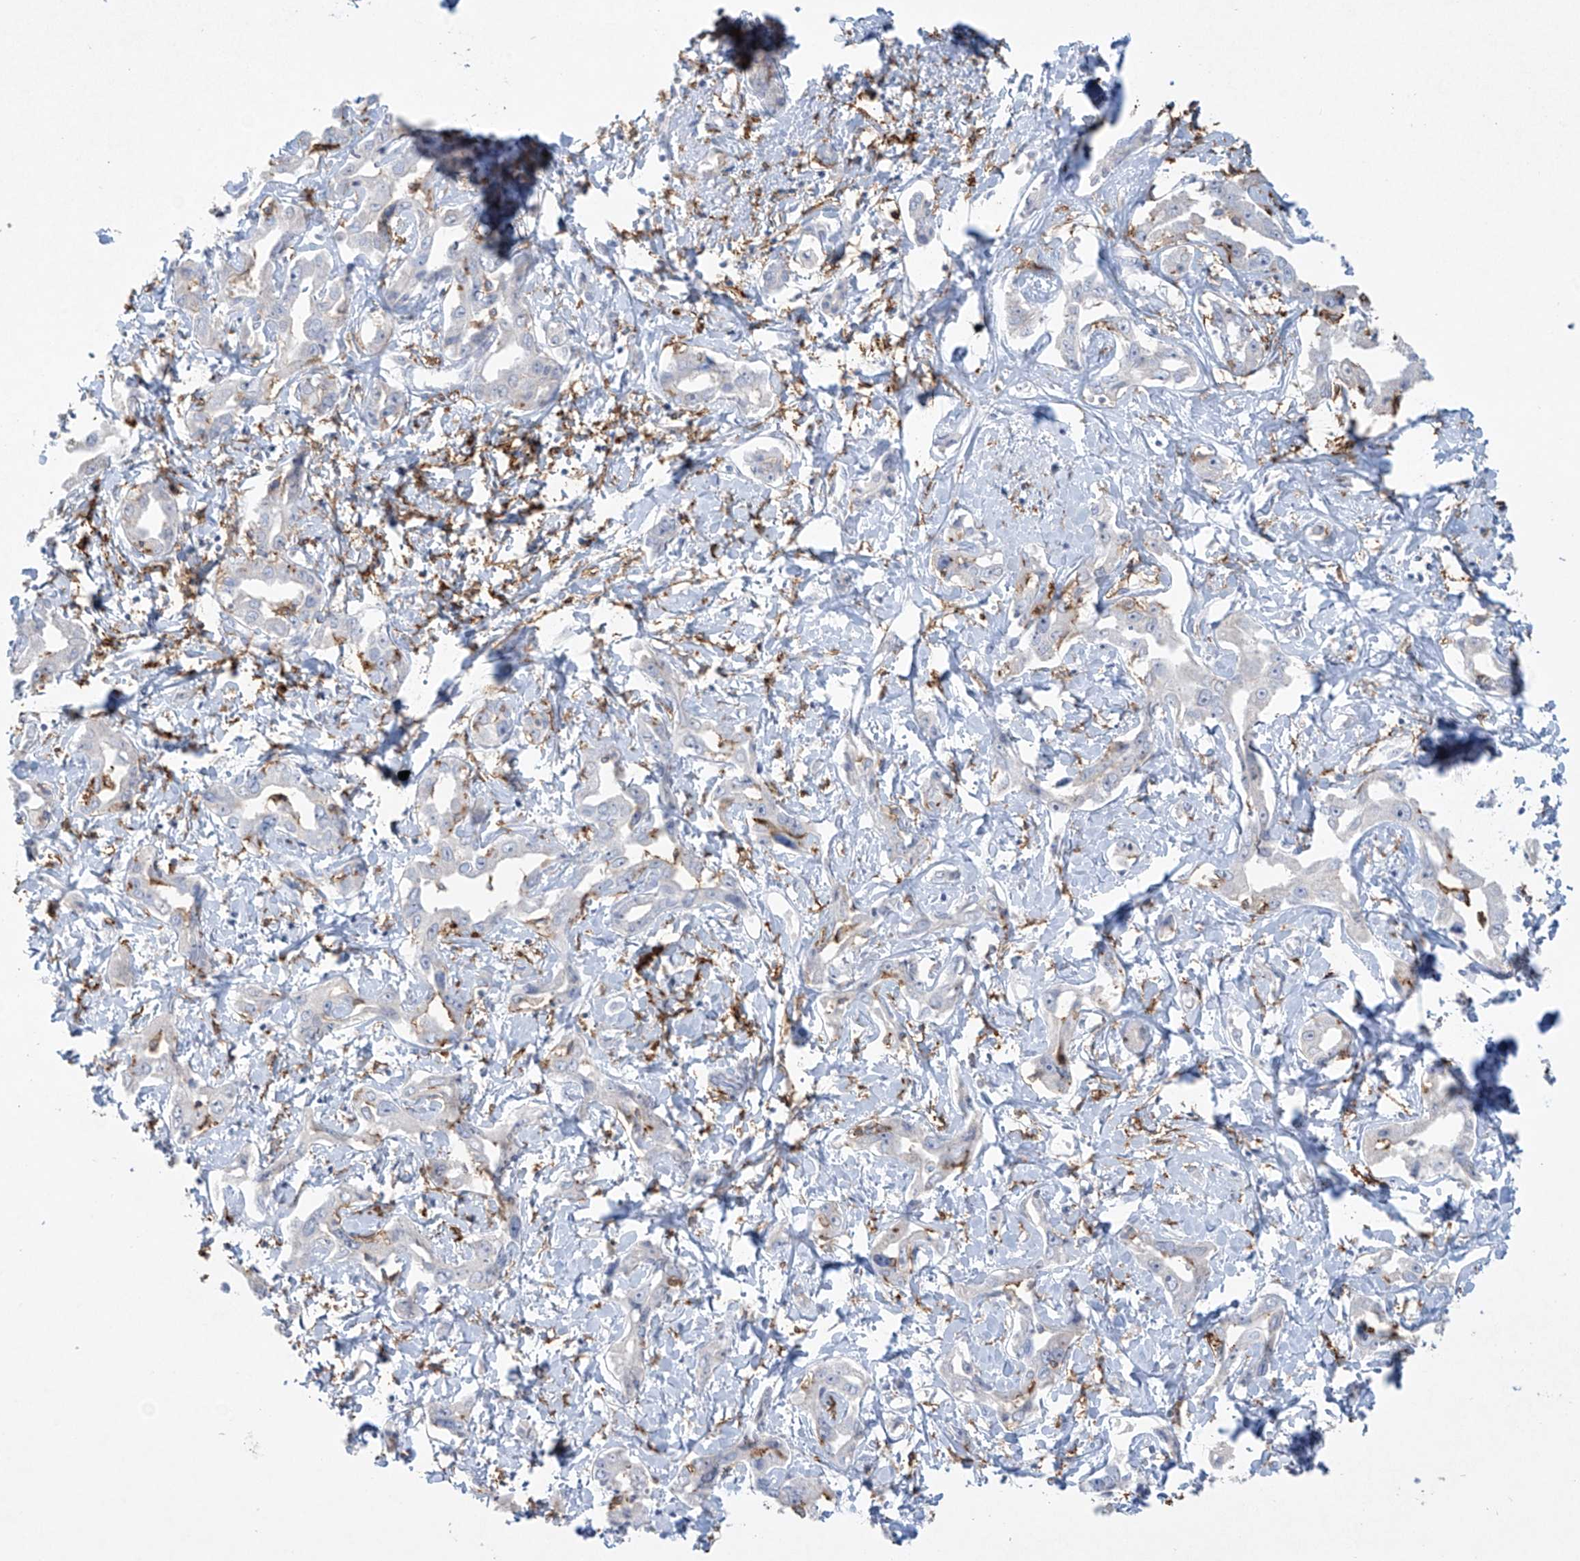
{"staining": {"intensity": "negative", "quantity": "none", "location": "none"}, "tissue": "liver cancer", "cell_type": "Tumor cells", "image_type": "cancer", "snomed": [{"axis": "morphology", "description": "Cholangiocarcinoma"}, {"axis": "topography", "description": "Liver"}], "caption": "Tumor cells show no significant staining in liver cancer.", "gene": "FCGR3A", "patient": {"sex": "male", "age": 59}}